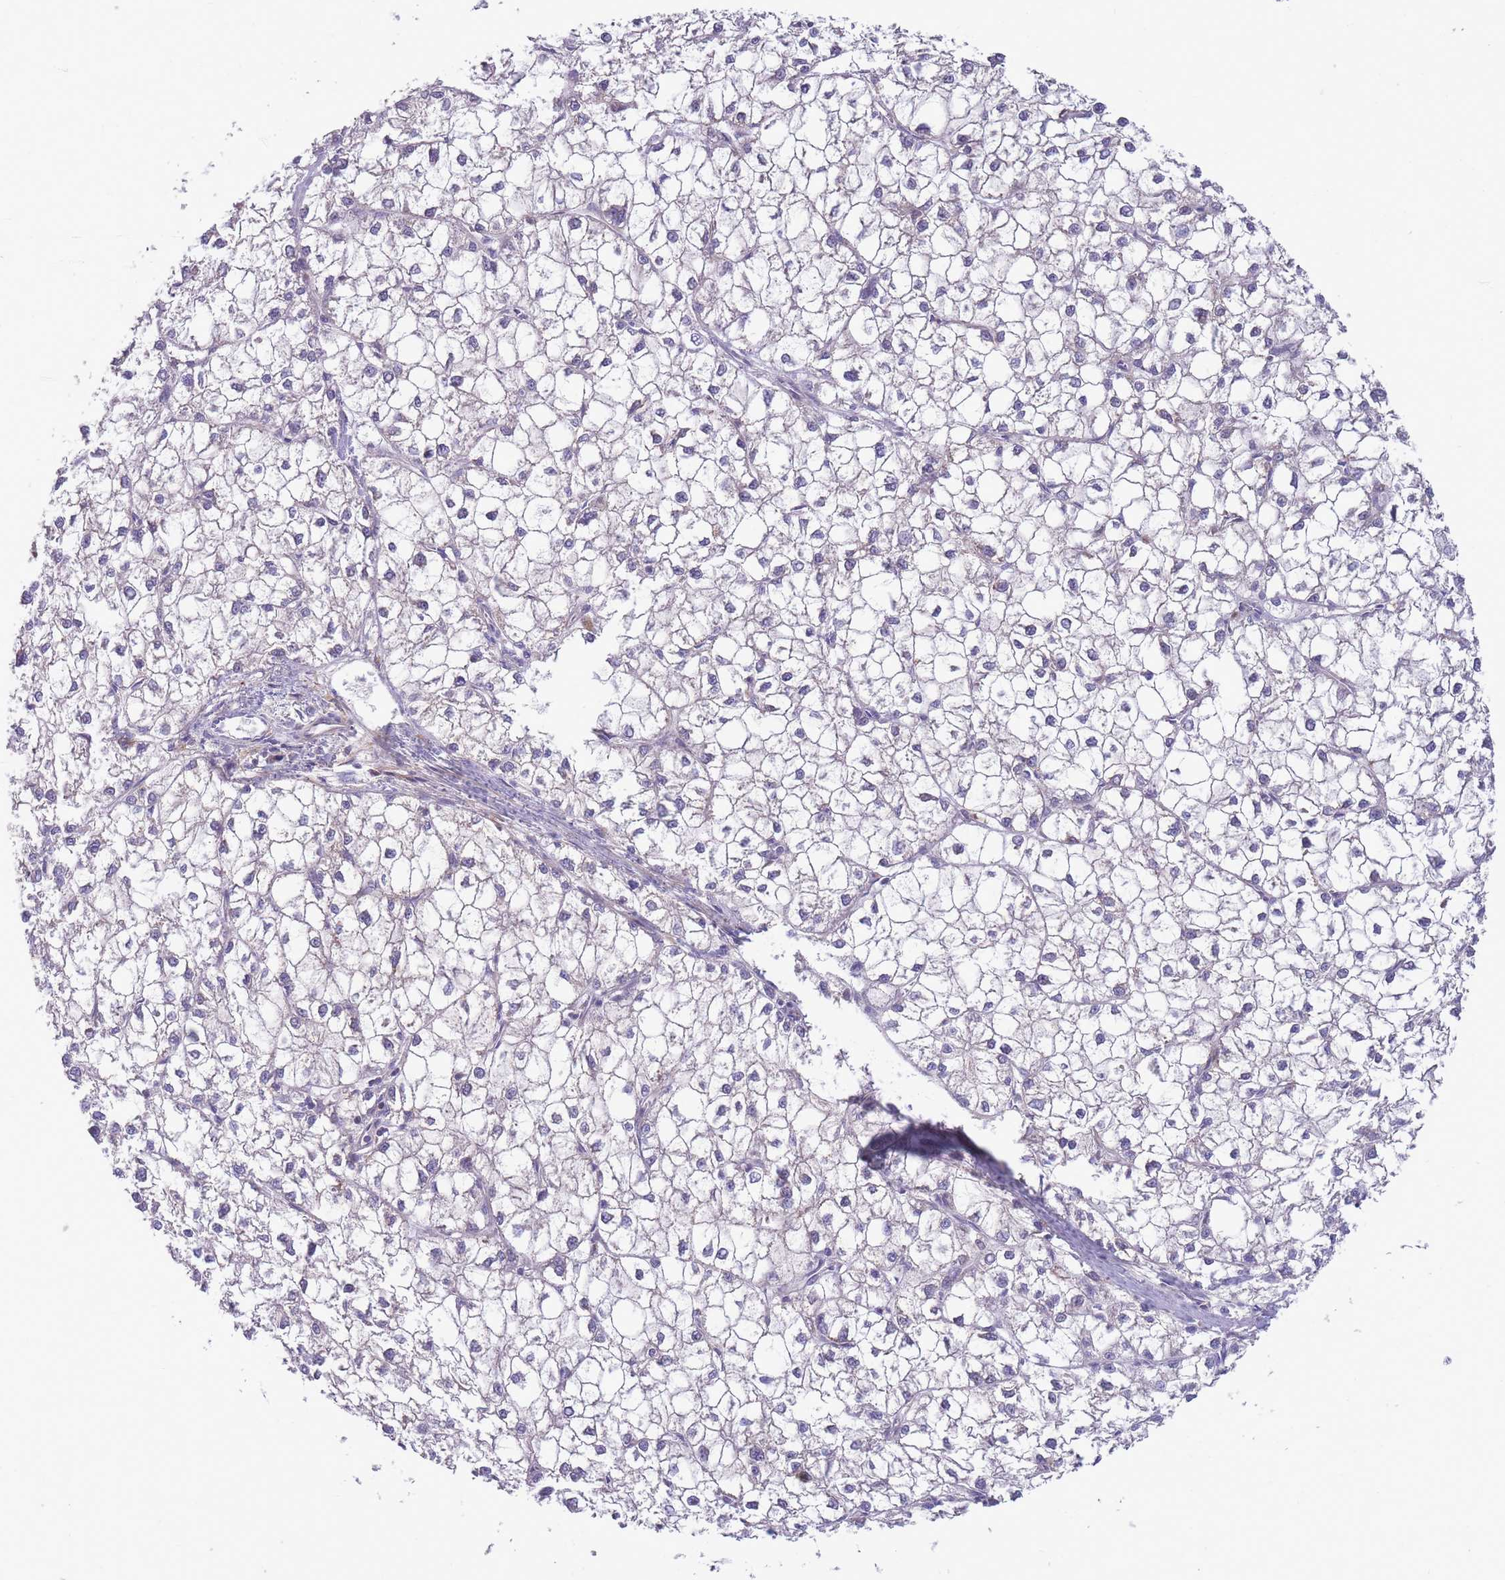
{"staining": {"intensity": "negative", "quantity": "none", "location": "none"}, "tissue": "liver cancer", "cell_type": "Tumor cells", "image_type": "cancer", "snomed": [{"axis": "morphology", "description": "Carcinoma, Hepatocellular, NOS"}, {"axis": "topography", "description": "Liver"}], "caption": "High power microscopy micrograph of an immunohistochemistry micrograph of liver cancer, revealing no significant staining in tumor cells.", "gene": "SLC25A42", "patient": {"sex": "female", "age": 43}}